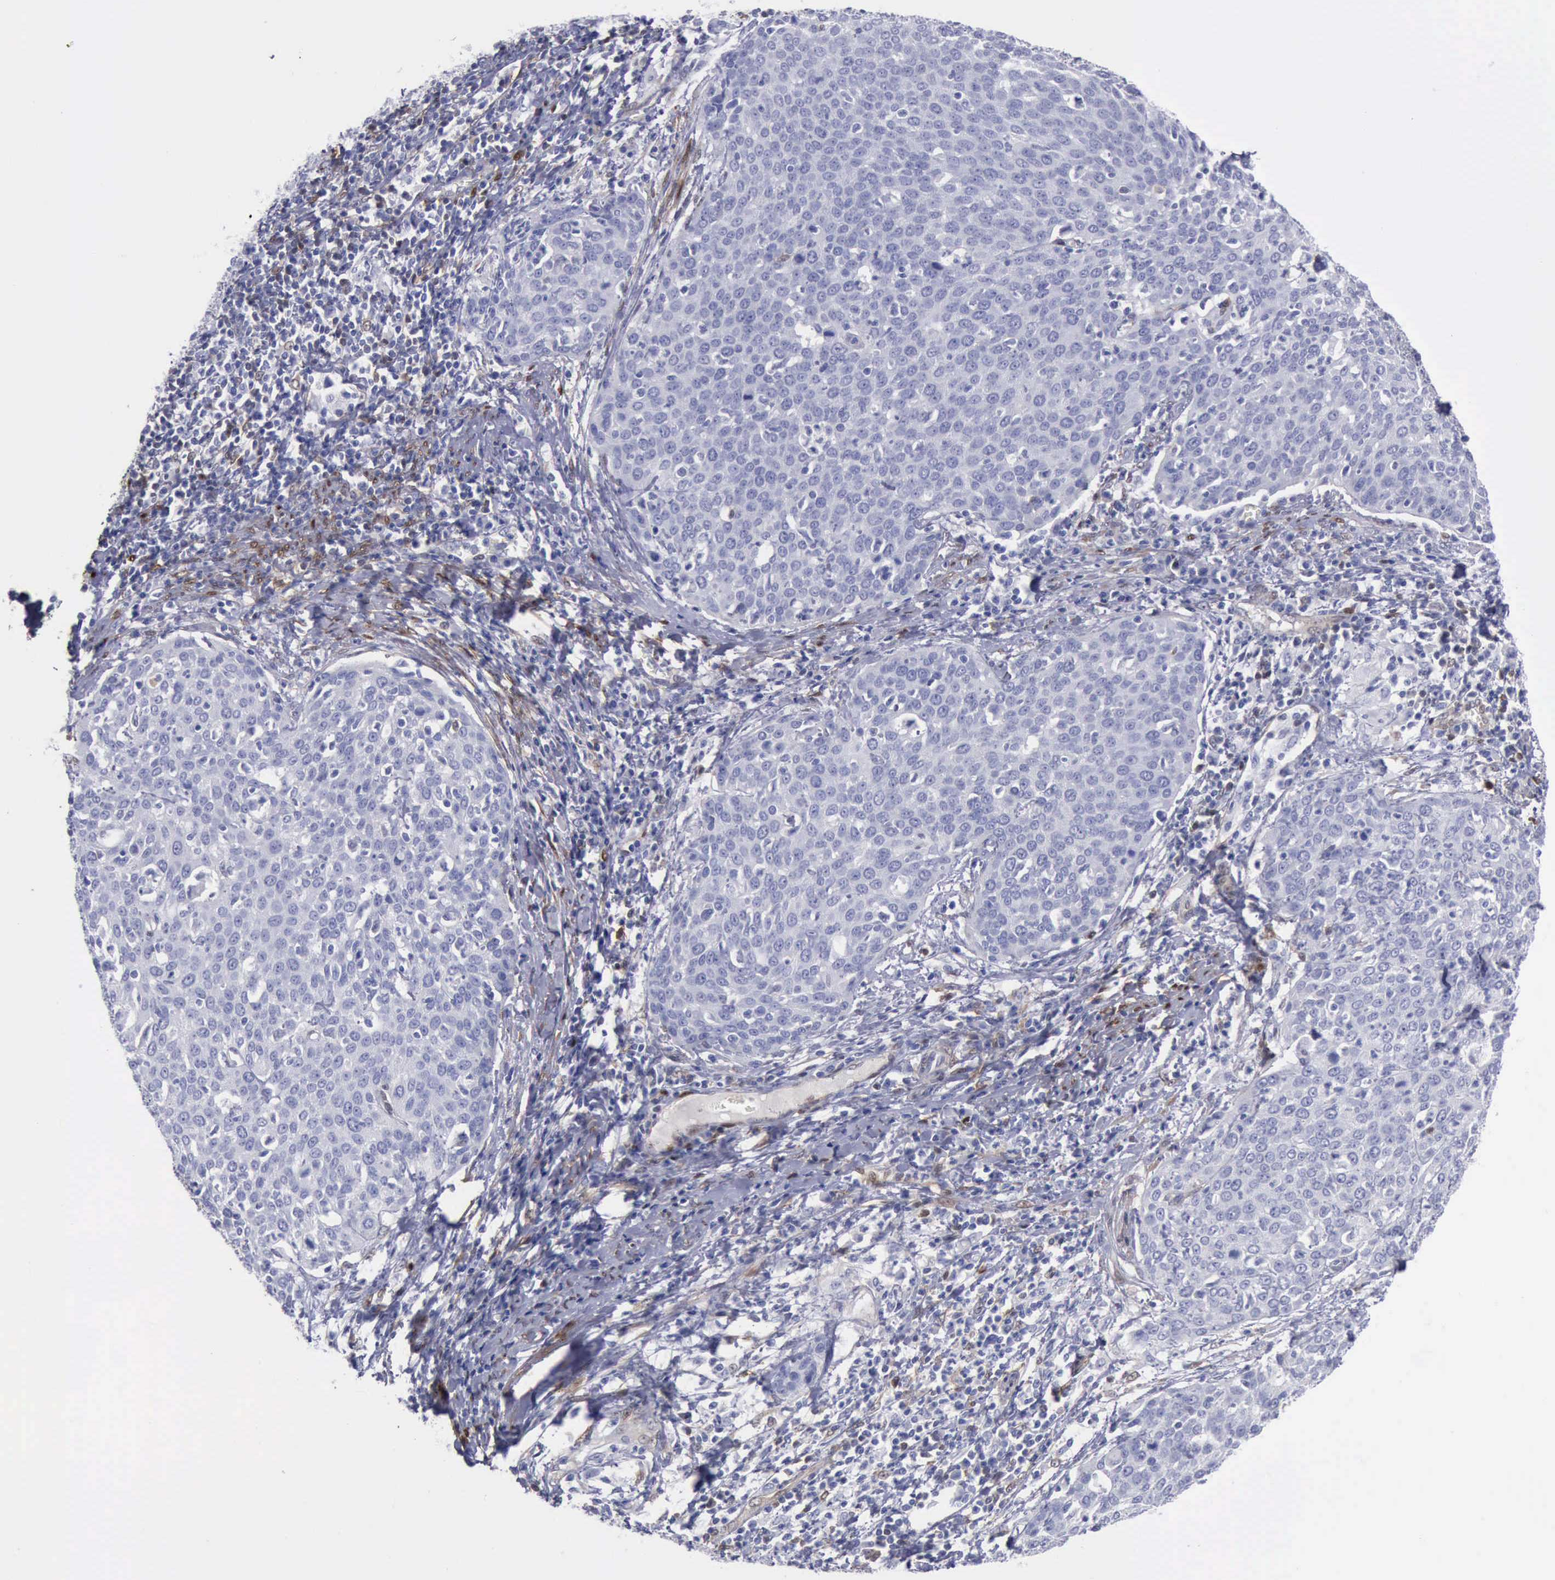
{"staining": {"intensity": "negative", "quantity": "none", "location": "none"}, "tissue": "cervical cancer", "cell_type": "Tumor cells", "image_type": "cancer", "snomed": [{"axis": "morphology", "description": "Squamous cell carcinoma, NOS"}, {"axis": "topography", "description": "Cervix"}], "caption": "This is an IHC histopathology image of cervical cancer. There is no expression in tumor cells.", "gene": "FHL1", "patient": {"sex": "female", "age": 38}}